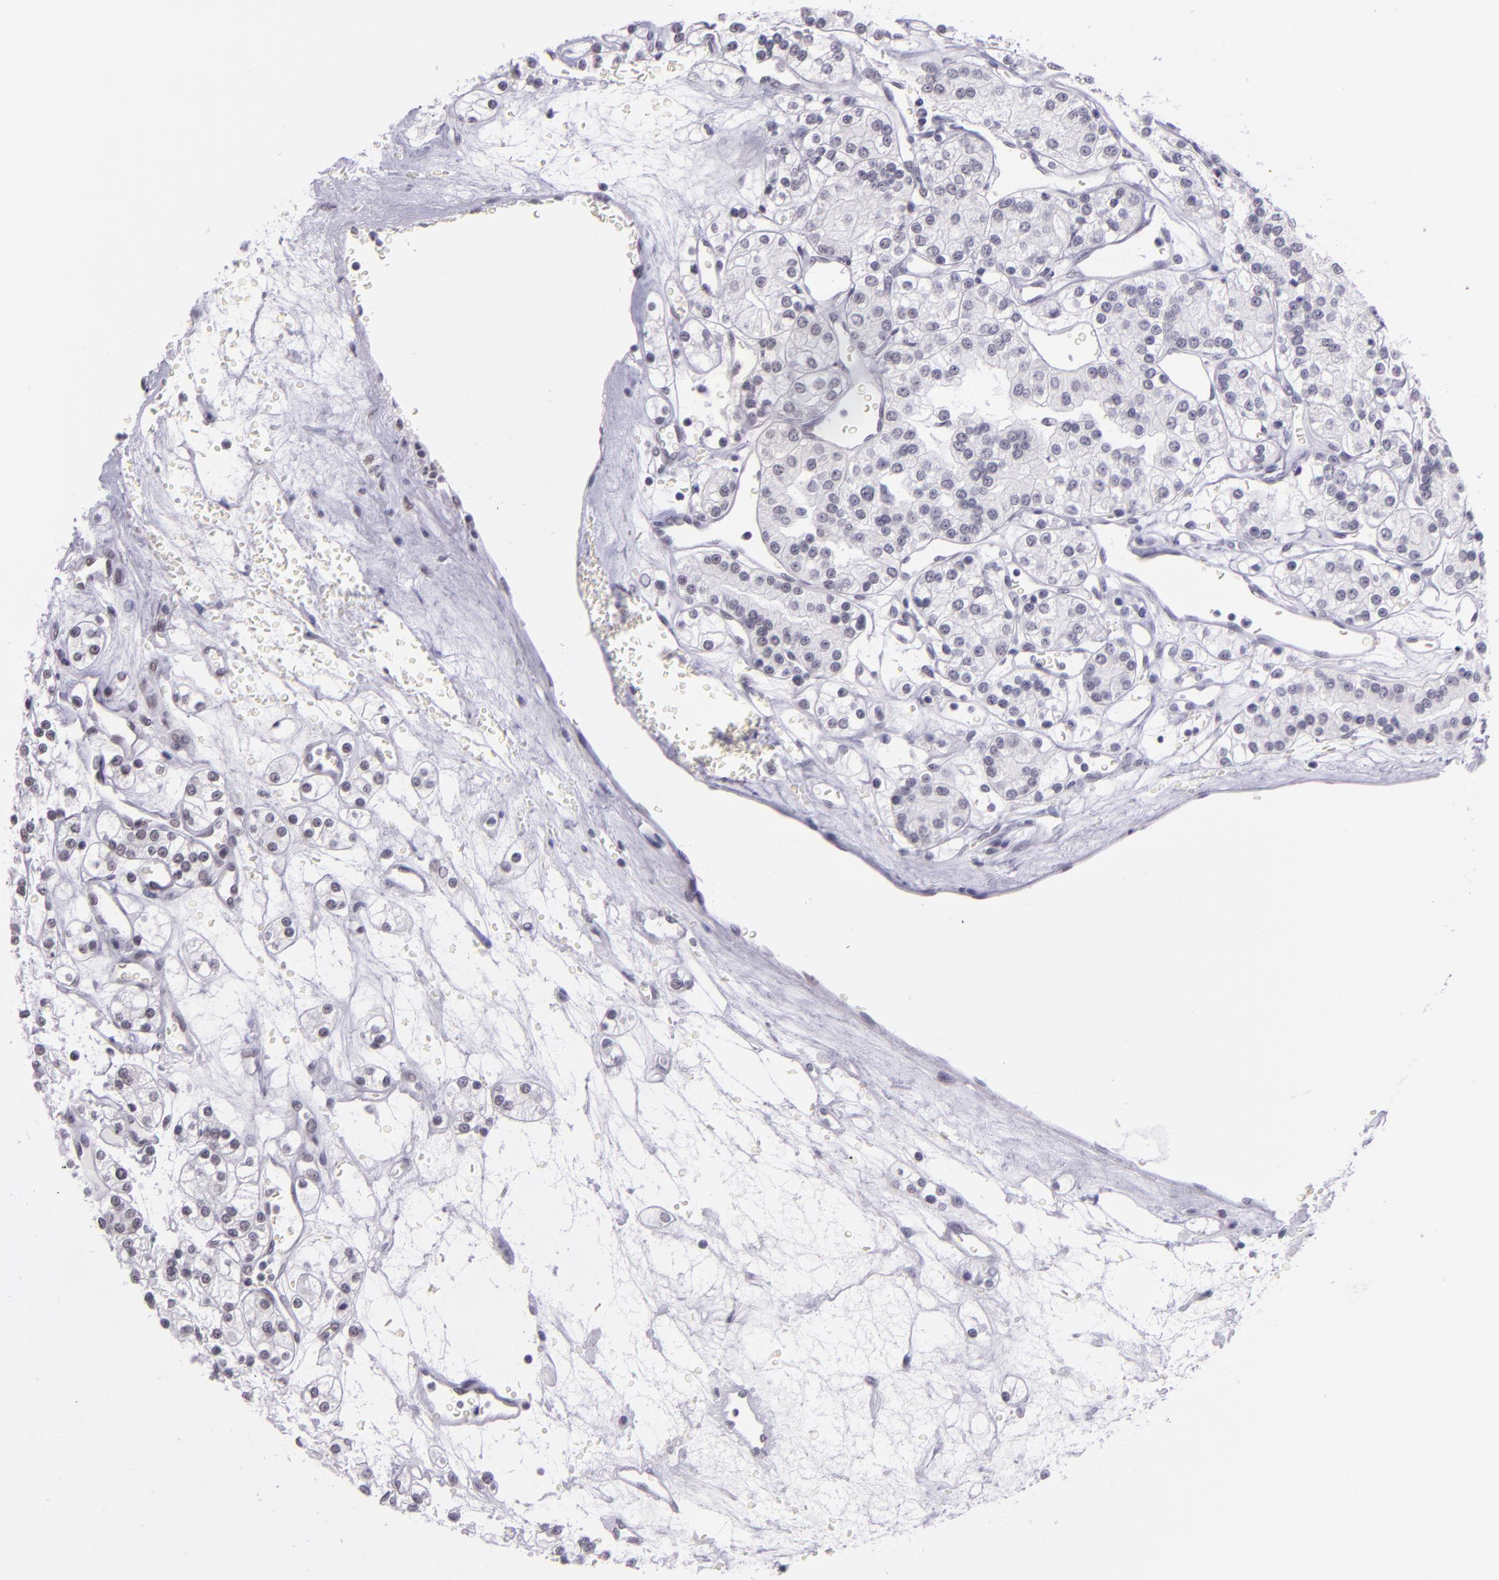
{"staining": {"intensity": "weak", "quantity": ">75%", "location": "nuclear"}, "tissue": "renal cancer", "cell_type": "Tumor cells", "image_type": "cancer", "snomed": [{"axis": "morphology", "description": "Adenocarcinoma, NOS"}, {"axis": "topography", "description": "Kidney"}], "caption": "Approximately >75% of tumor cells in human renal cancer display weak nuclear protein positivity as visualized by brown immunohistochemical staining.", "gene": "USF1", "patient": {"sex": "female", "age": 62}}